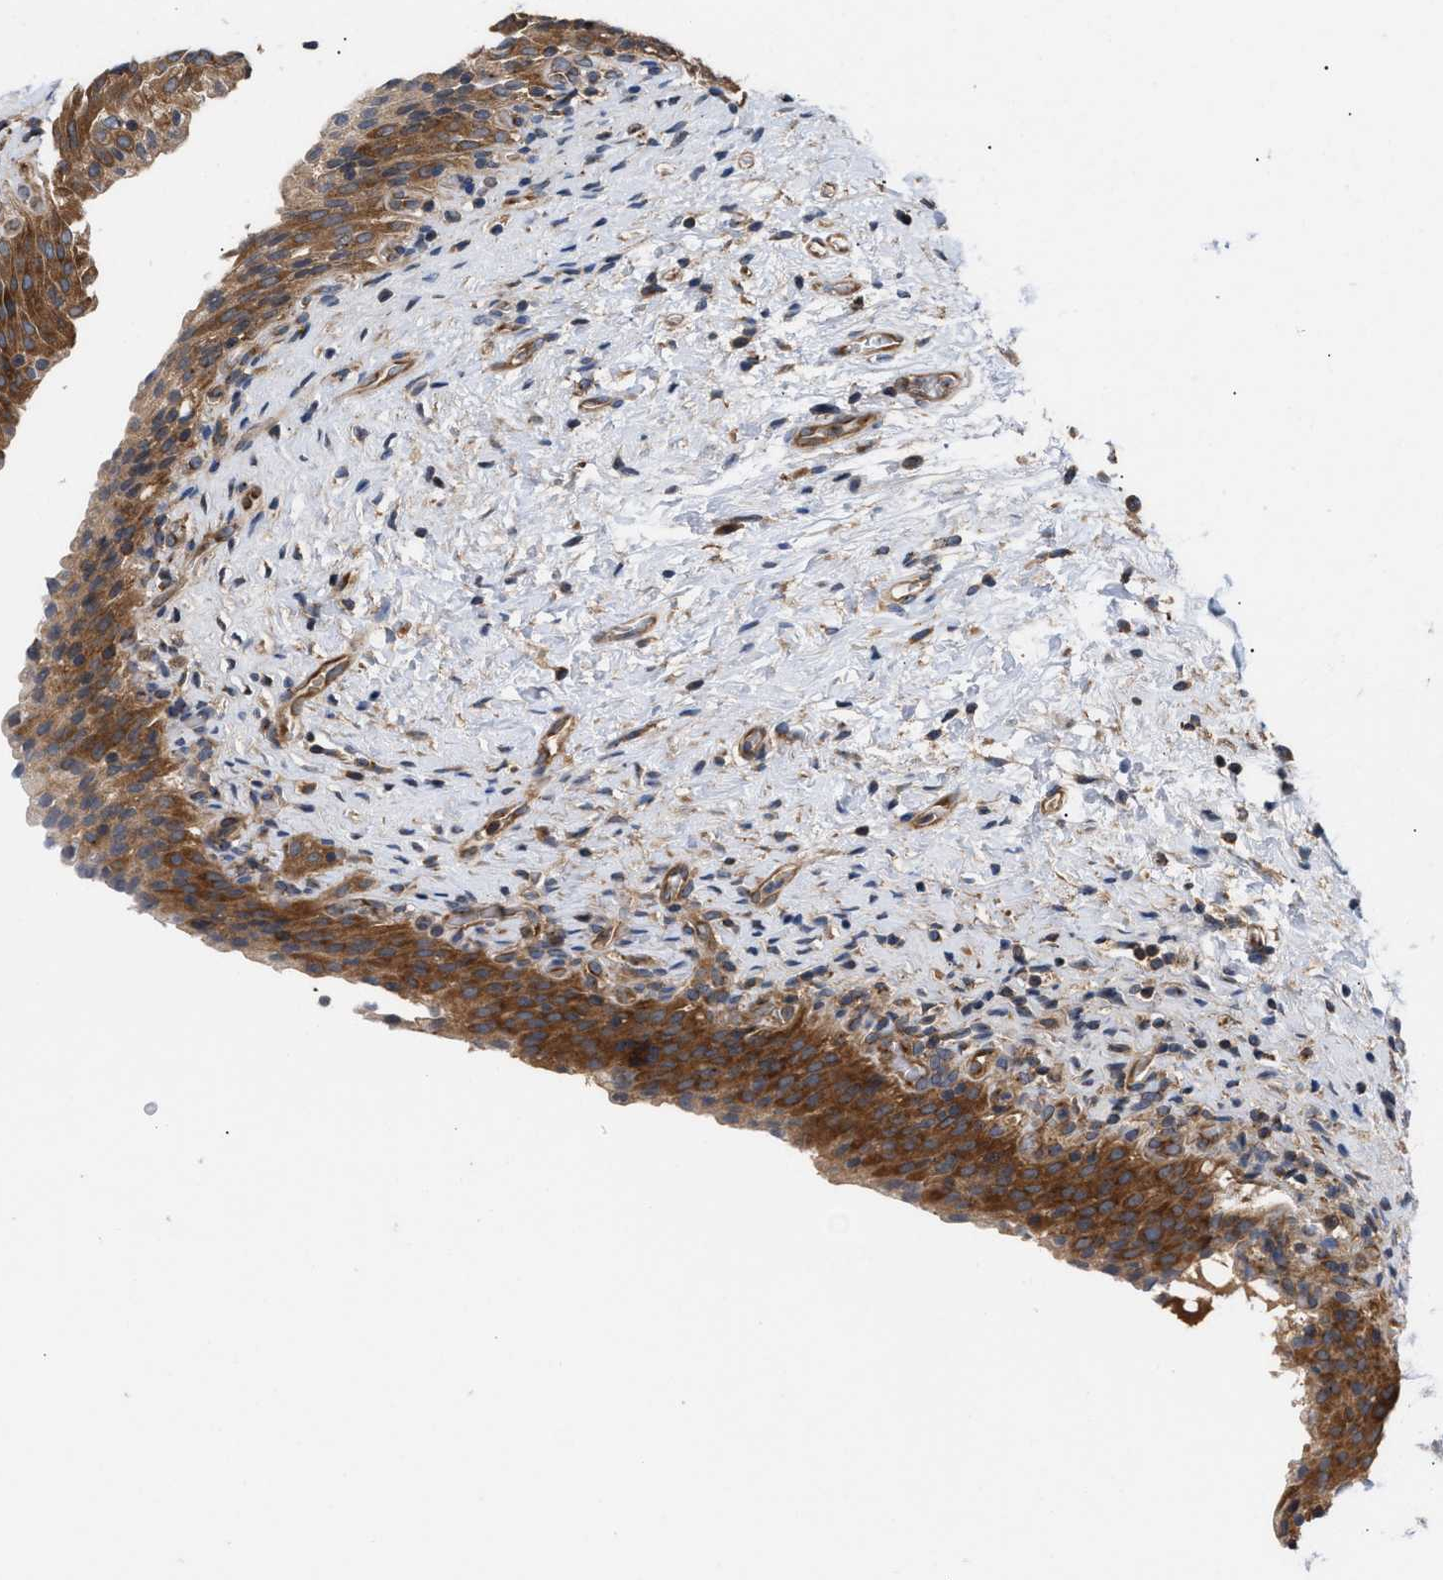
{"staining": {"intensity": "strong", "quantity": ">75%", "location": "cytoplasmic/membranous"}, "tissue": "urinary bladder", "cell_type": "Urothelial cells", "image_type": "normal", "snomed": [{"axis": "morphology", "description": "Normal tissue, NOS"}, {"axis": "topography", "description": "Urinary bladder"}], "caption": "A histopathology image of human urinary bladder stained for a protein exhibits strong cytoplasmic/membranous brown staining in urothelial cells.", "gene": "LAPTM4B", "patient": {"sex": "male", "age": 51}}